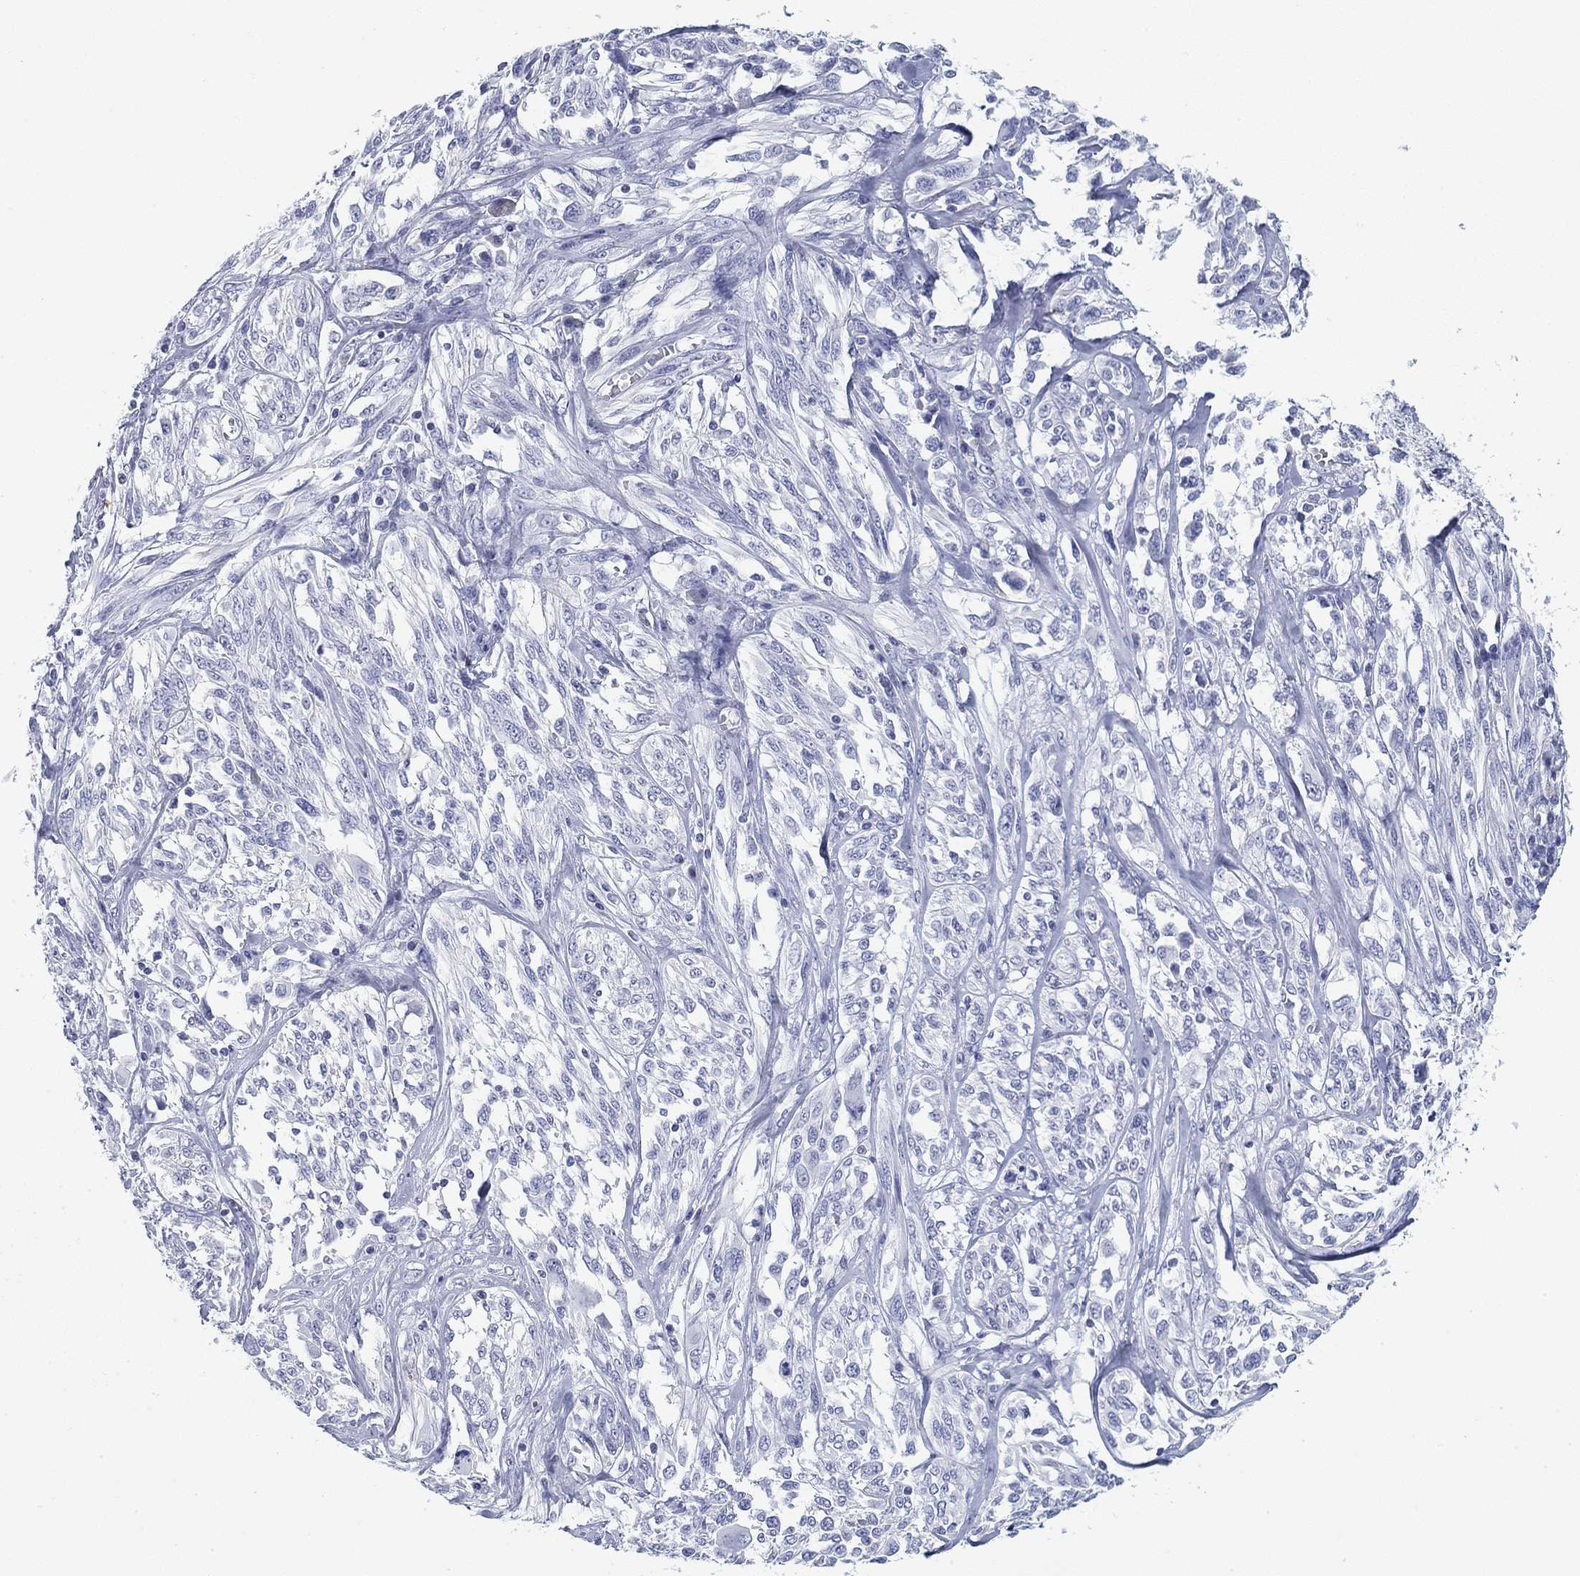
{"staining": {"intensity": "negative", "quantity": "none", "location": "none"}, "tissue": "melanoma", "cell_type": "Tumor cells", "image_type": "cancer", "snomed": [{"axis": "morphology", "description": "Malignant melanoma, NOS"}, {"axis": "topography", "description": "Skin"}], "caption": "An image of melanoma stained for a protein shows no brown staining in tumor cells.", "gene": "CD79B", "patient": {"sex": "female", "age": 91}}